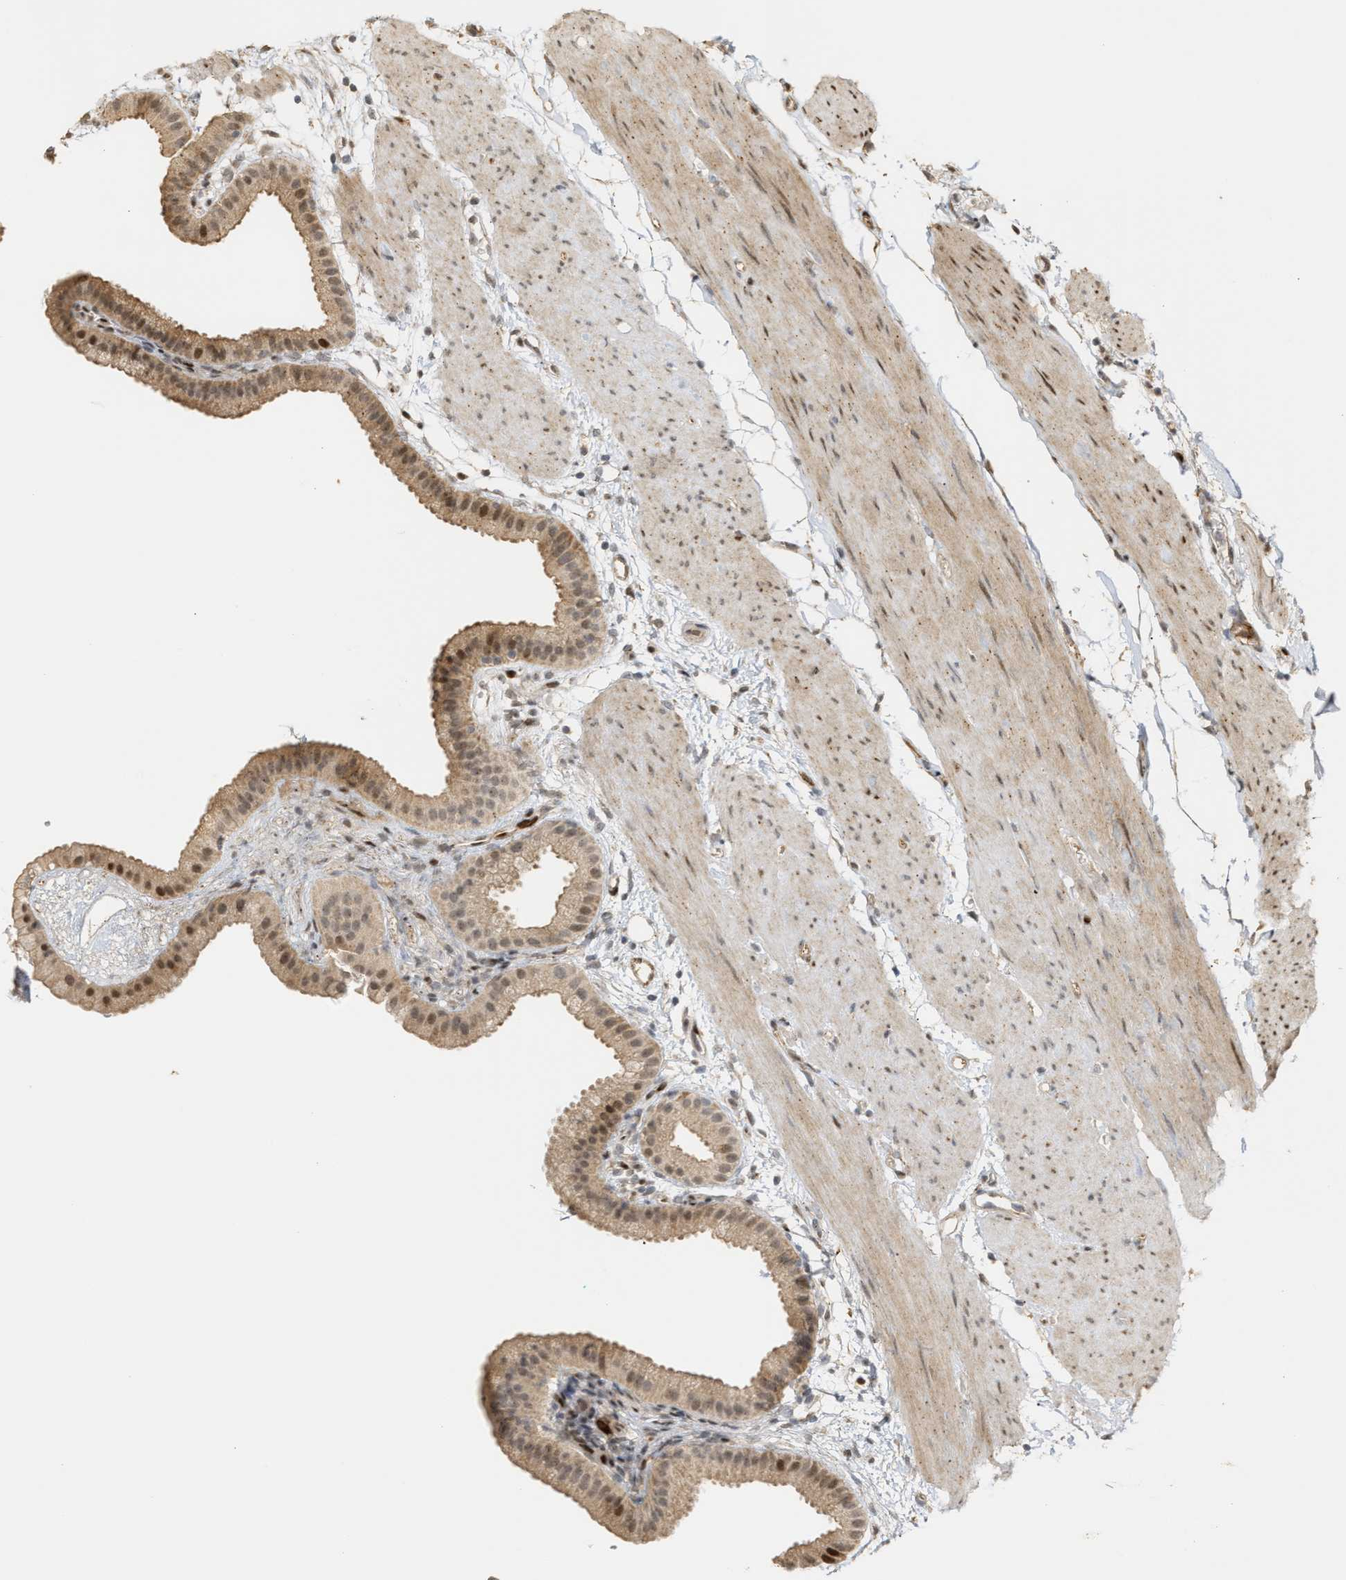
{"staining": {"intensity": "strong", "quantity": "25%-75%", "location": "cytoplasmic/membranous,nuclear"}, "tissue": "gallbladder", "cell_type": "Glandular cells", "image_type": "normal", "snomed": [{"axis": "morphology", "description": "Normal tissue, NOS"}, {"axis": "topography", "description": "Gallbladder"}], "caption": "Gallbladder stained with DAB (3,3'-diaminobenzidine) IHC exhibits high levels of strong cytoplasmic/membranous,nuclear expression in approximately 25%-75% of glandular cells.", "gene": "ZFAND5", "patient": {"sex": "female", "age": 64}}